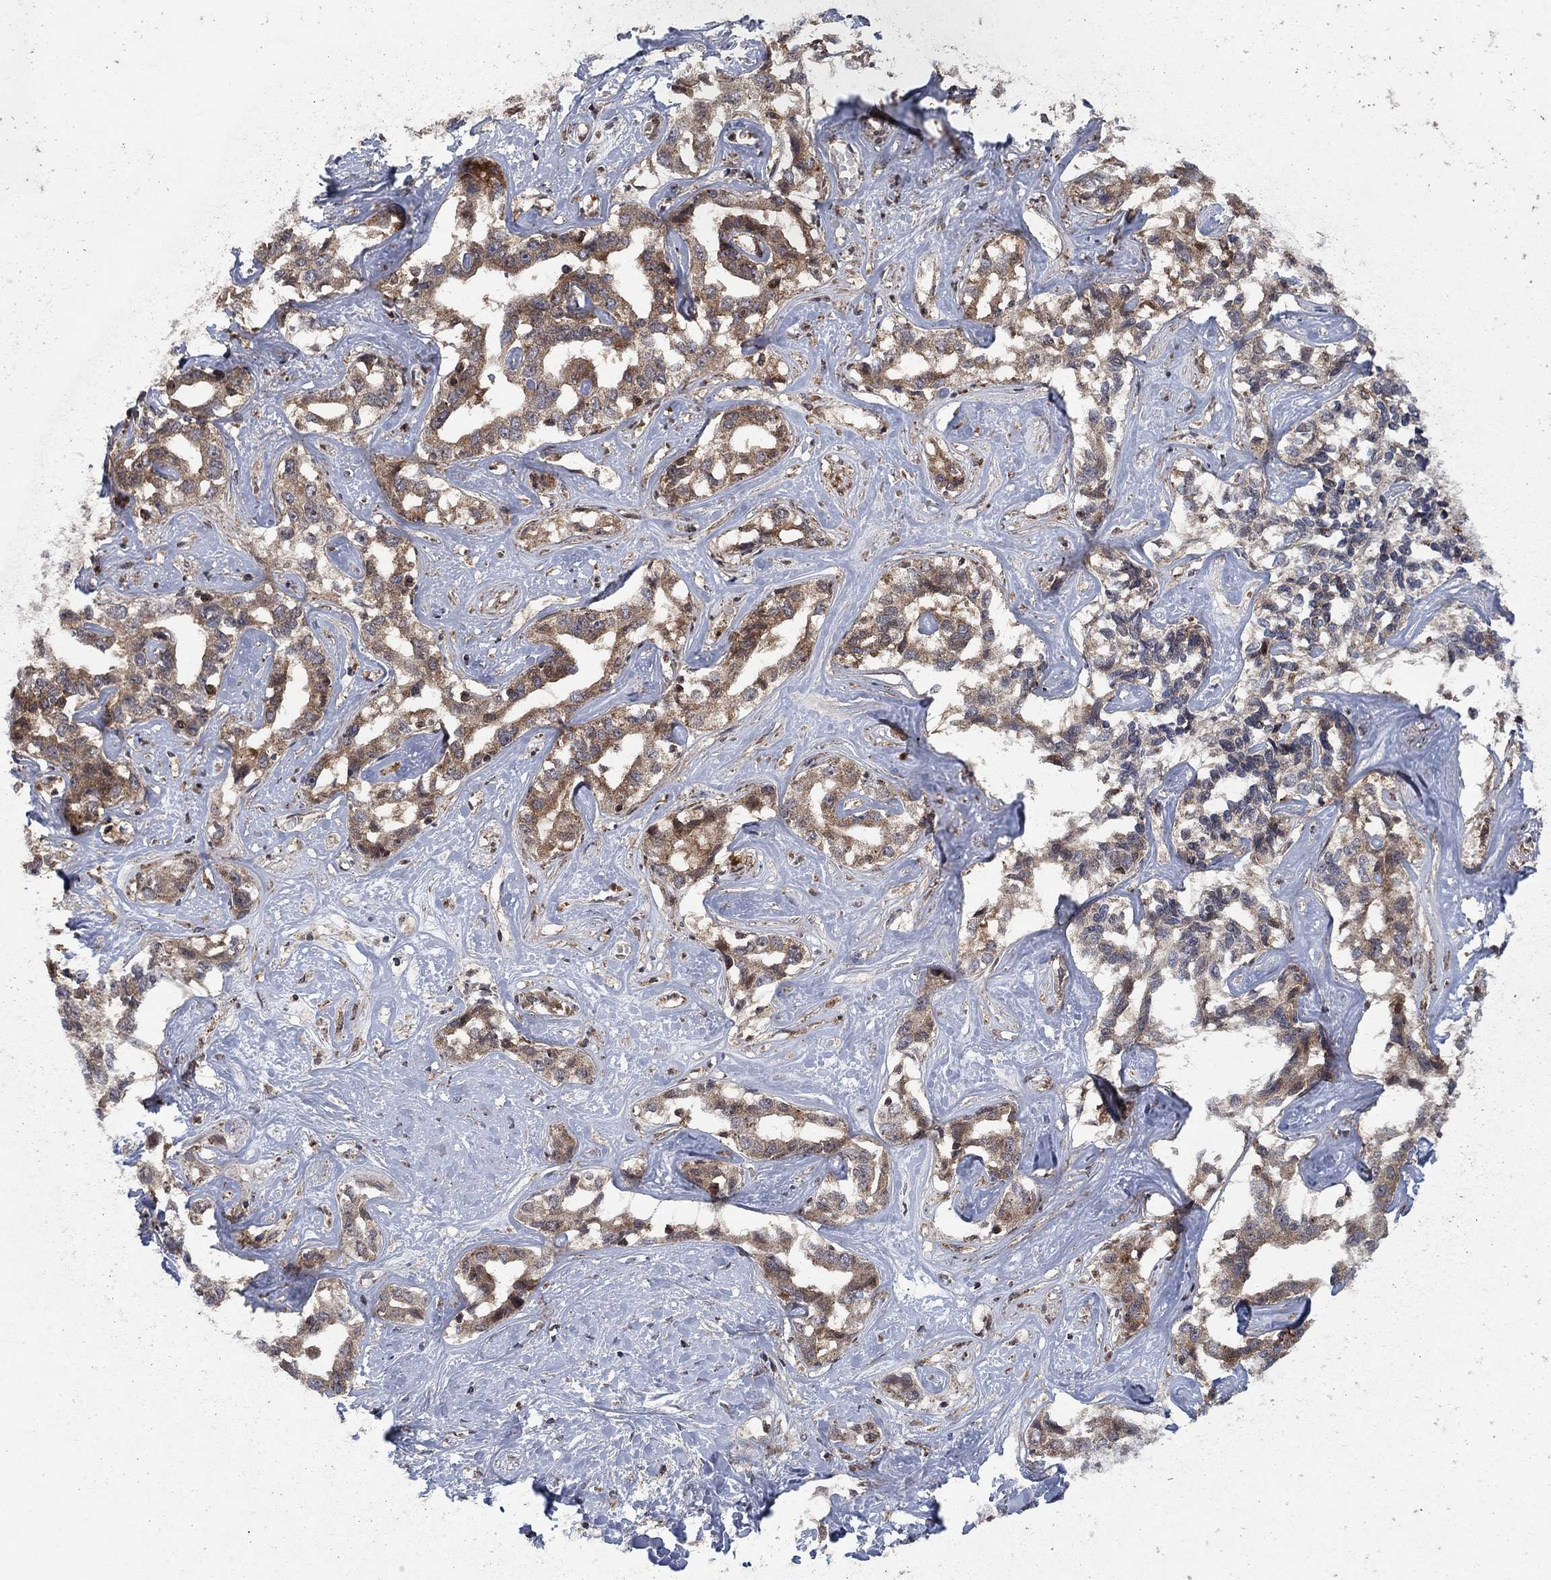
{"staining": {"intensity": "moderate", "quantity": ">75%", "location": "cytoplasmic/membranous"}, "tissue": "liver cancer", "cell_type": "Tumor cells", "image_type": "cancer", "snomed": [{"axis": "morphology", "description": "Cholangiocarcinoma"}, {"axis": "topography", "description": "Liver"}], "caption": "Liver cancer stained with a brown dye shows moderate cytoplasmic/membranous positive expression in about >75% of tumor cells.", "gene": "IFI35", "patient": {"sex": "male", "age": 59}}